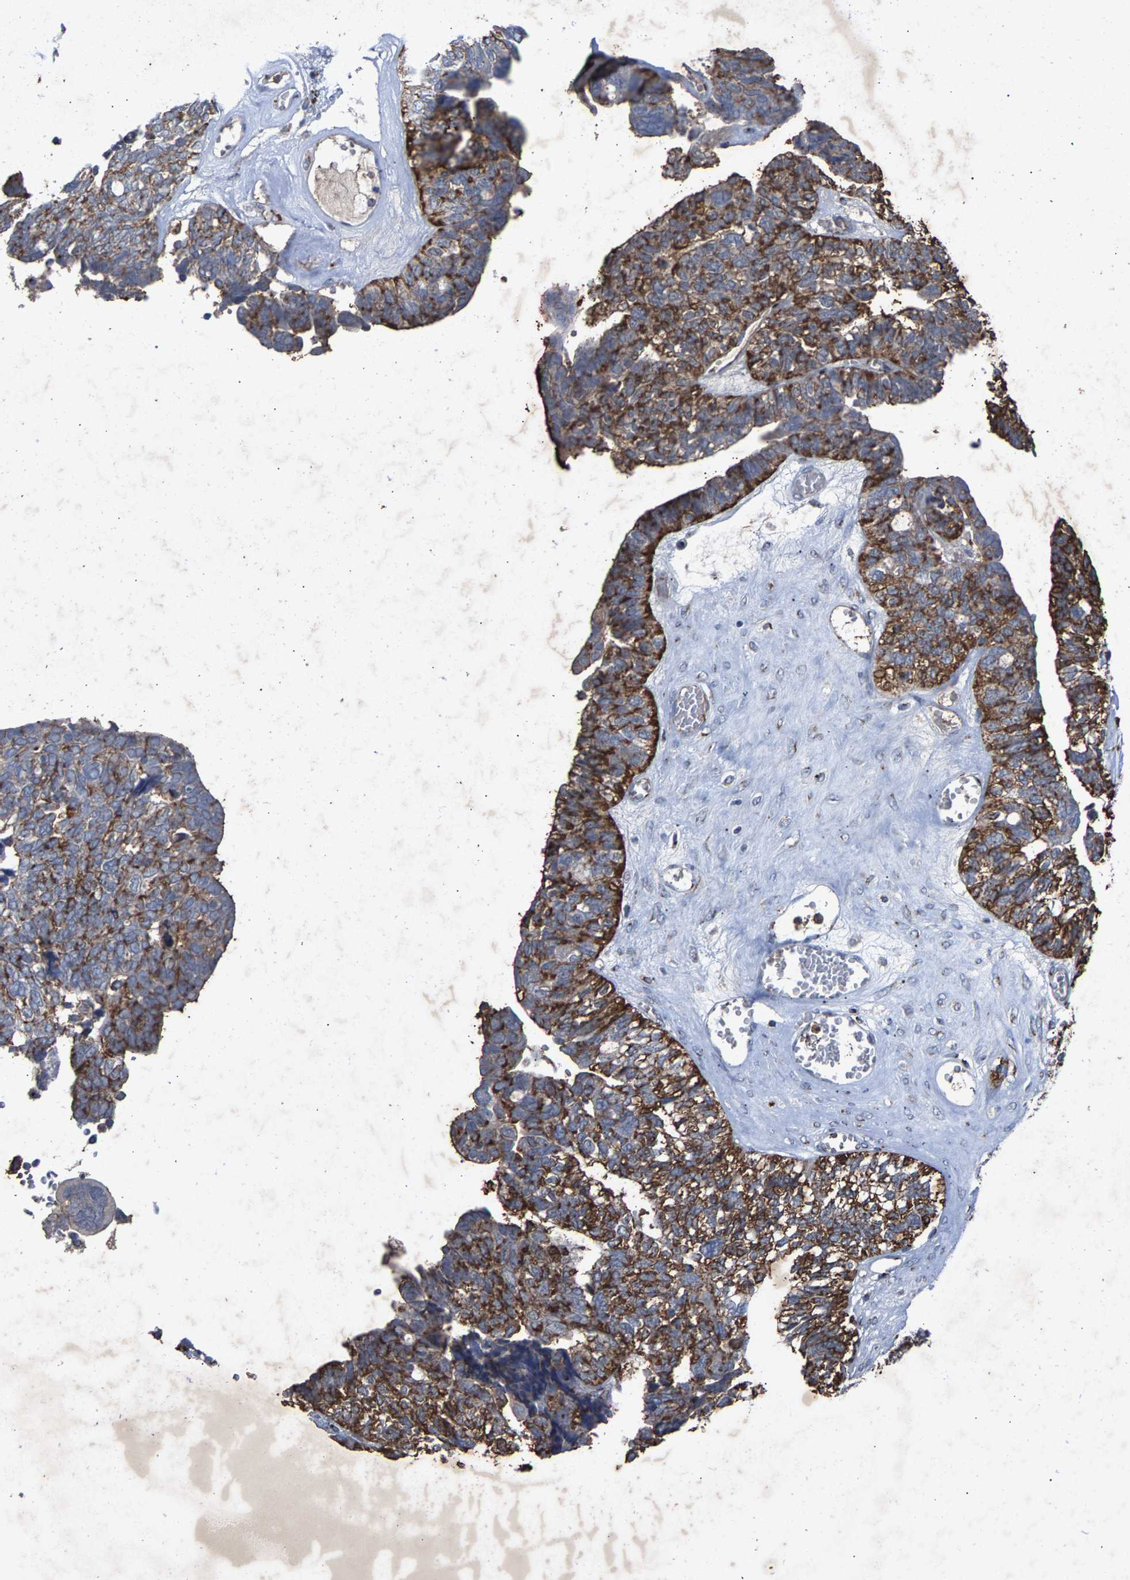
{"staining": {"intensity": "moderate", "quantity": ">75%", "location": "cytoplasmic/membranous"}, "tissue": "ovarian cancer", "cell_type": "Tumor cells", "image_type": "cancer", "snomed": [{"axis": "morphology", "description": "Cystadenocarcinoma, serous, NOS"}, {"axis": "topography", "description": "Ovary"}], "caption": "IHC histopathology image of ovarian cancer stained for a protein (brown), which demonstrates medium levels of moderate cytoplasmic/membranous positivity in approximately >75% of tumor cells.", "gene": "MAN2A1", "patient": {"sex": "female", "age": 79}}